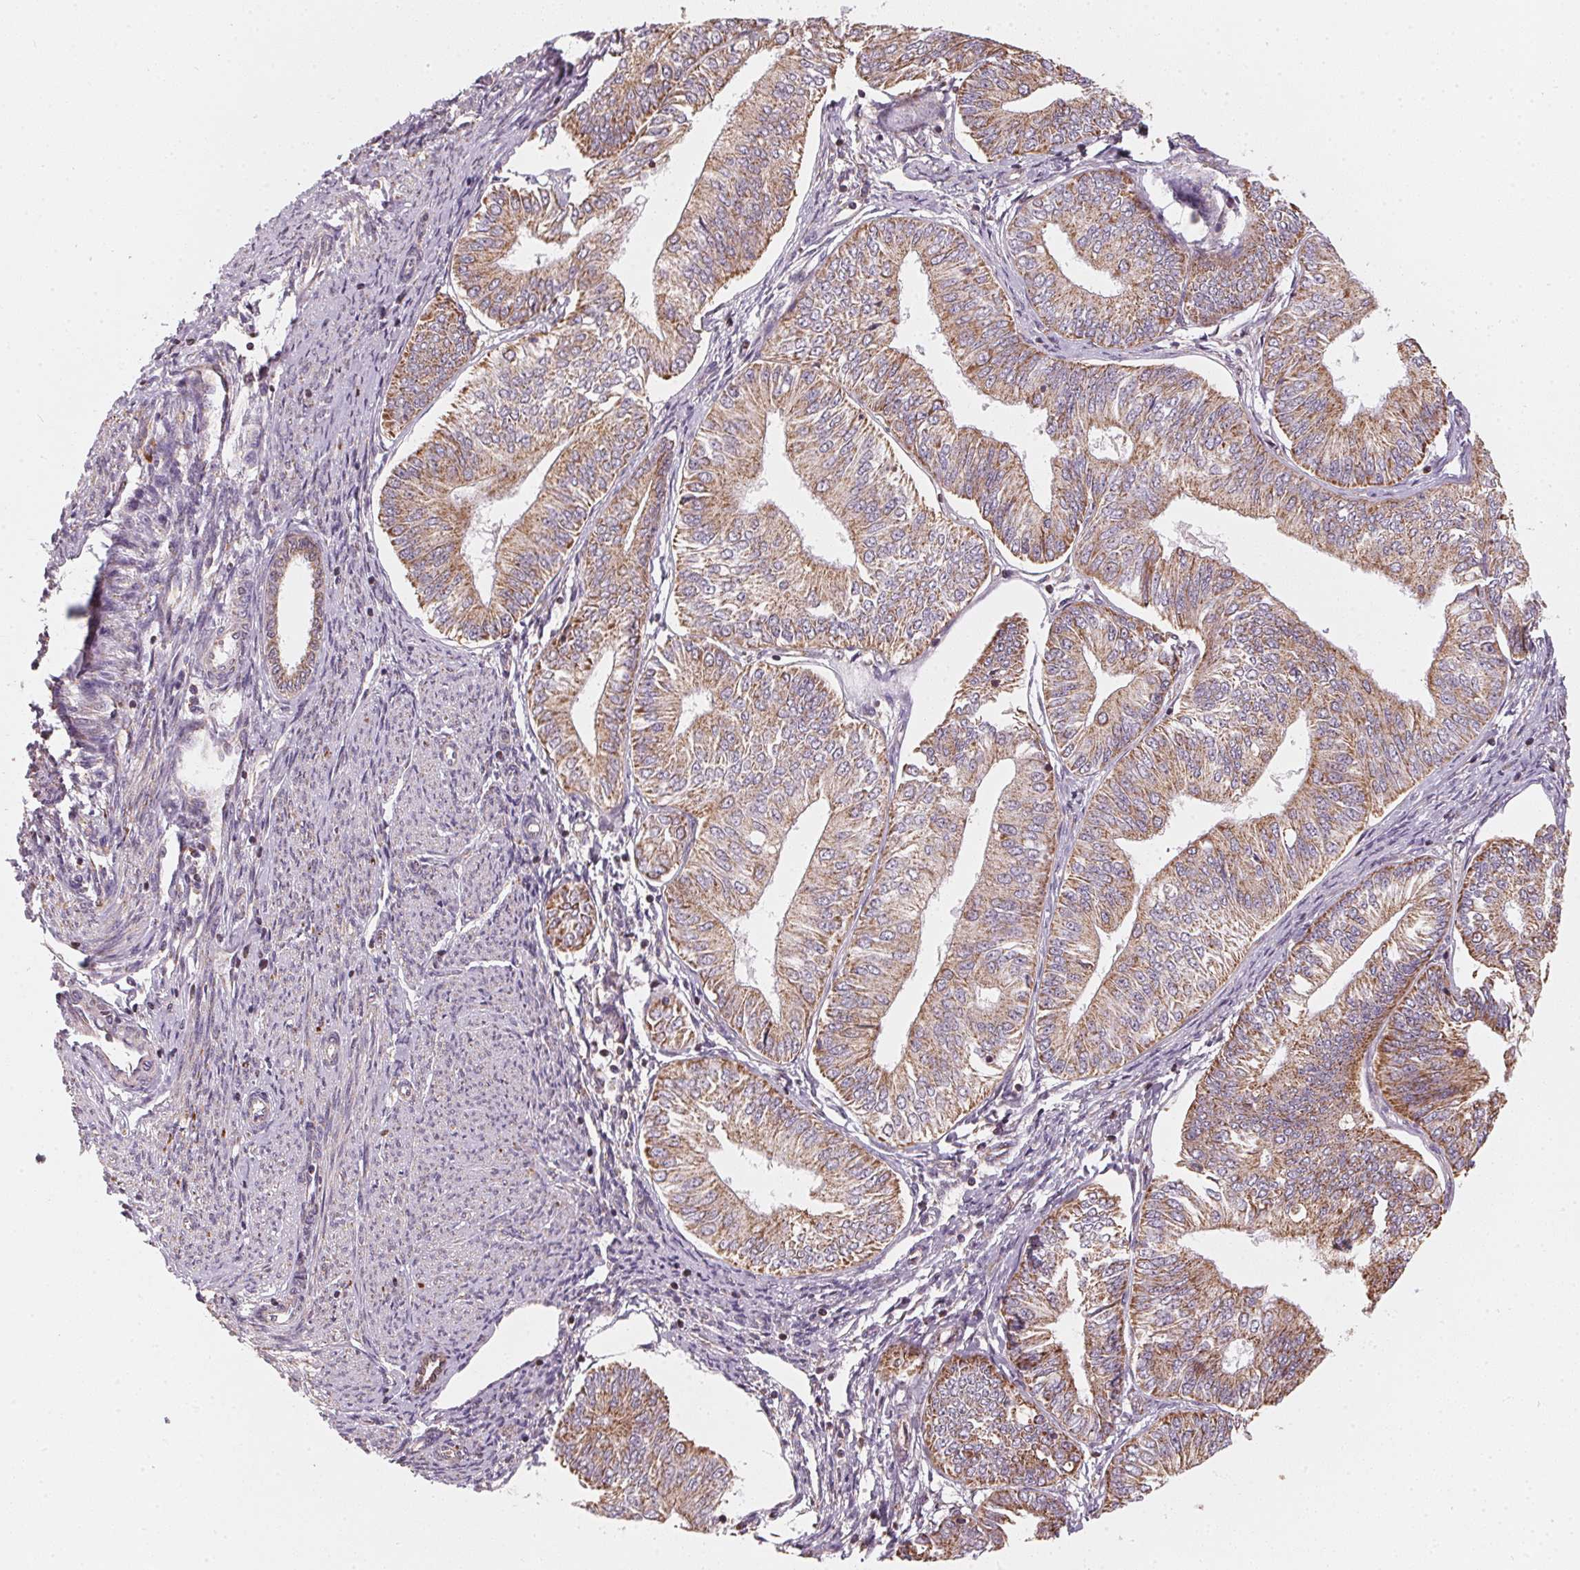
{"staining": {"intensity": "moderate", "quantity": ">75%", "location": "cytoplasmic/membranous"}, "tissue": "endometrial cancer", "cell_type": "Tumor cells", "image_type": "cancer", "snomed": [{"axis": "morphology", "description": "Adenocarcinoma, NOS"}, {"axis": "topography", "description": "Endometrium"}], "caption": "IHC (DAB) staining of human endometrial cancer reveals moderate cytoplasmic/membranous protein staining in approximately >75% of tumor cells.", "gene": "MATCAP1", "patient": {"sex": "female", "age": 58}}